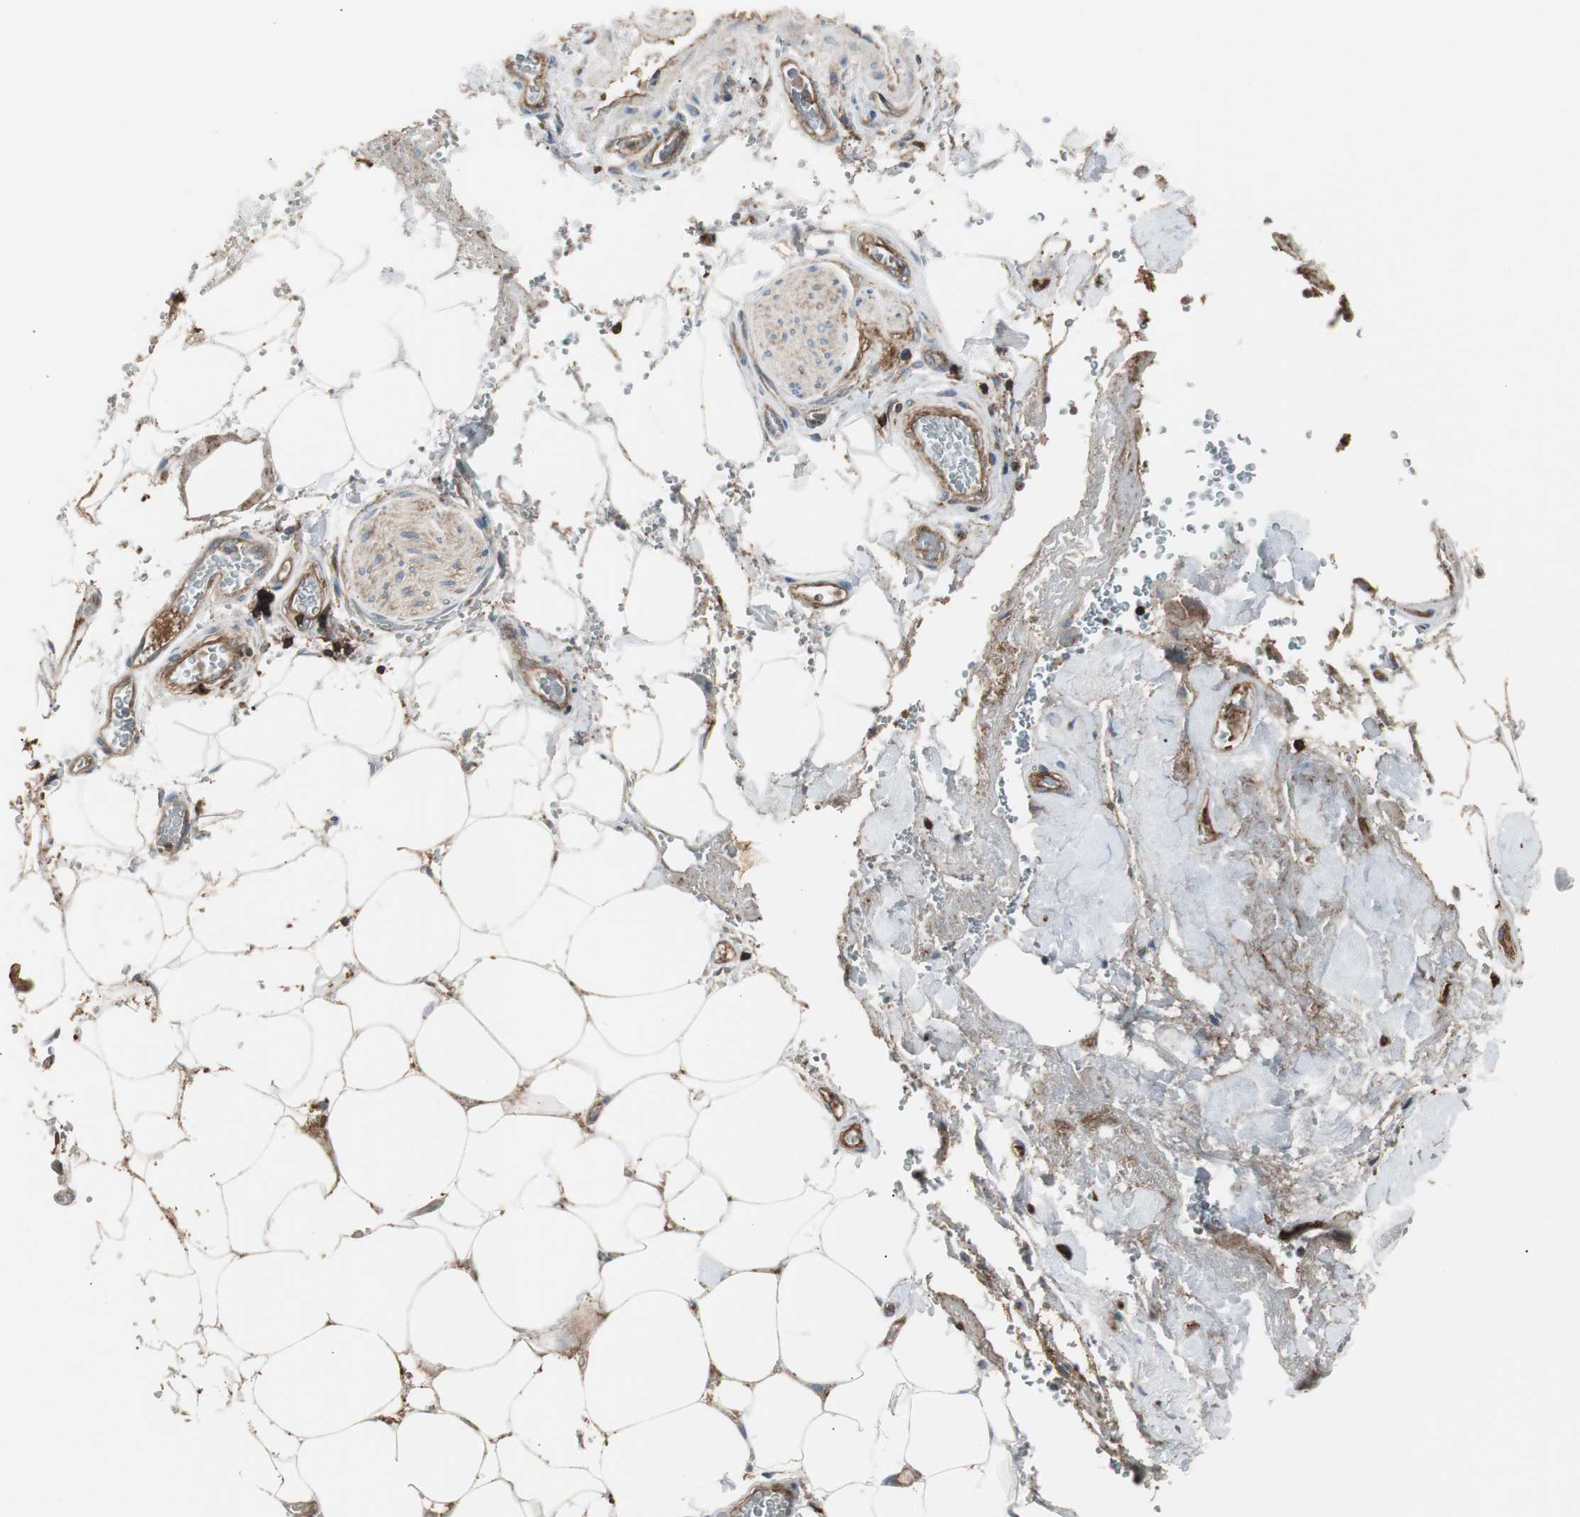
{"staining": {"intensity": "moderate", "quantity": ">75%", "location": "cytoplasmic/membranous"}, "tissue": "adipose tissue", "cell_type": "Adipocytes", "image_type": "normal", "snomed": [{"axis": "morphology", "description": "Normal tissue, NOS"}, {"axis": "morphology", "description": "Cholangiocarcinoma"}, {"axis": "topography", "description": "Liver"}, {"axis": "topography", "description": "Peripheral nerve tissue"}], "caption": "IHC image of unremarkable adipose tissue: adipose tissue stained using immunohistochemistry (IHC) demonstrates medium levels of moderate protein expression localized specifically in the cytoplasmic/membranous of adipocytes, appearing as a cytoplasmic/membranous brown color.", "gene": "B2M", "patient": {"sex": "male", "age": 50}}